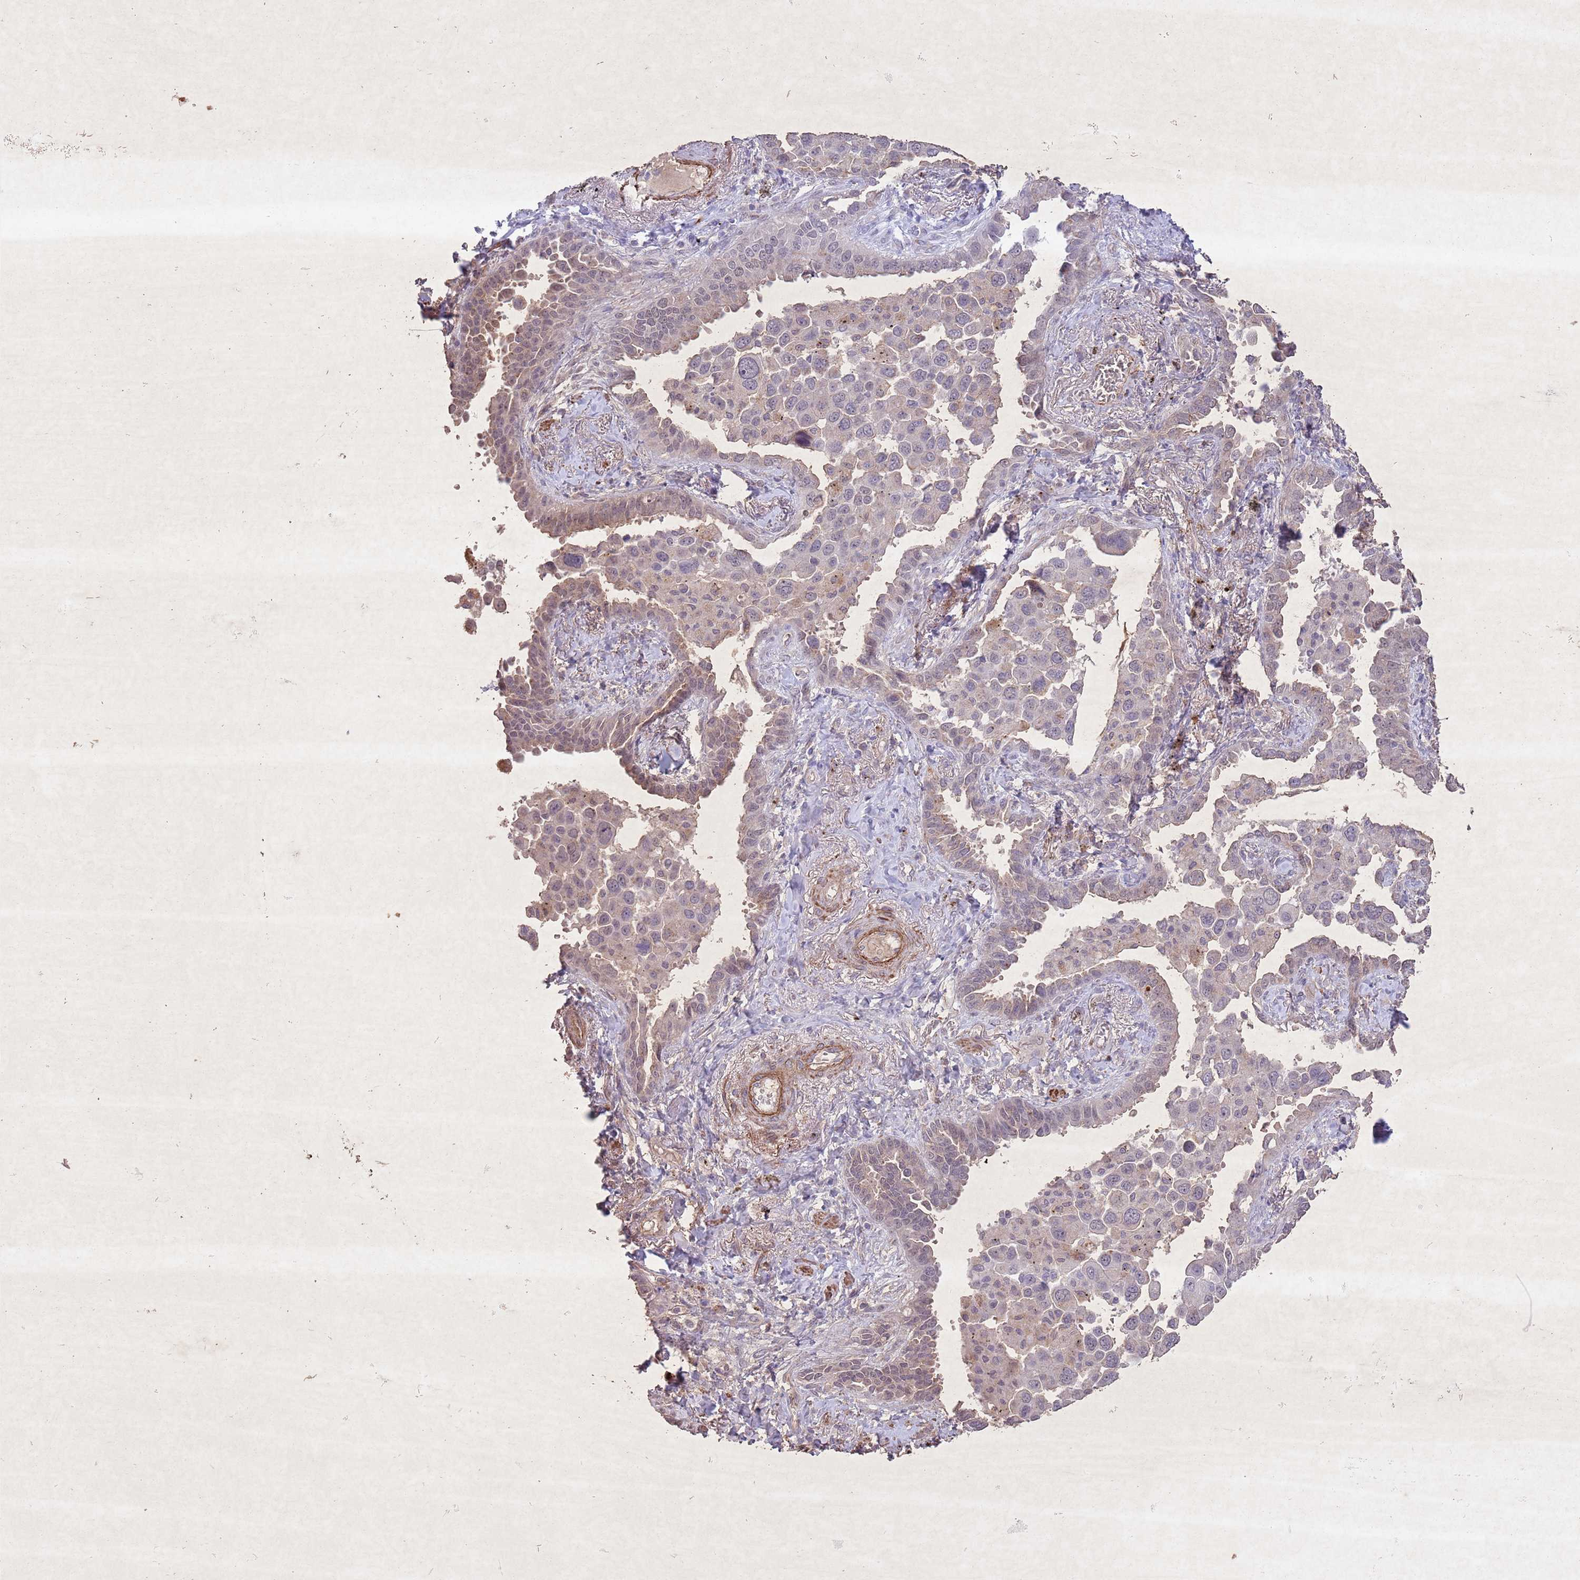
{"staining": {"intensity": "weak", "quantity": "25%-75%", "location": "cytoplasmic/membranous,nuclear"}, "tissue": "lung cancer", "cell_type": "Tumor cells", "image_type": "cancer", "snomed": [{"axis": "morphology", "description": "Adenocarcinoma, NOS"}, {"axis": "topography", "description": "Lung"}], "caption": "This is a histology image of immunohistochemistry staining of lung cancer (adenocarcinoma), which shows weak staining in the cytoplasmic/membranous and nuclear of tumor cells.", "gene": "CCNI", "patient": {"sex": "male", "age": 67}}